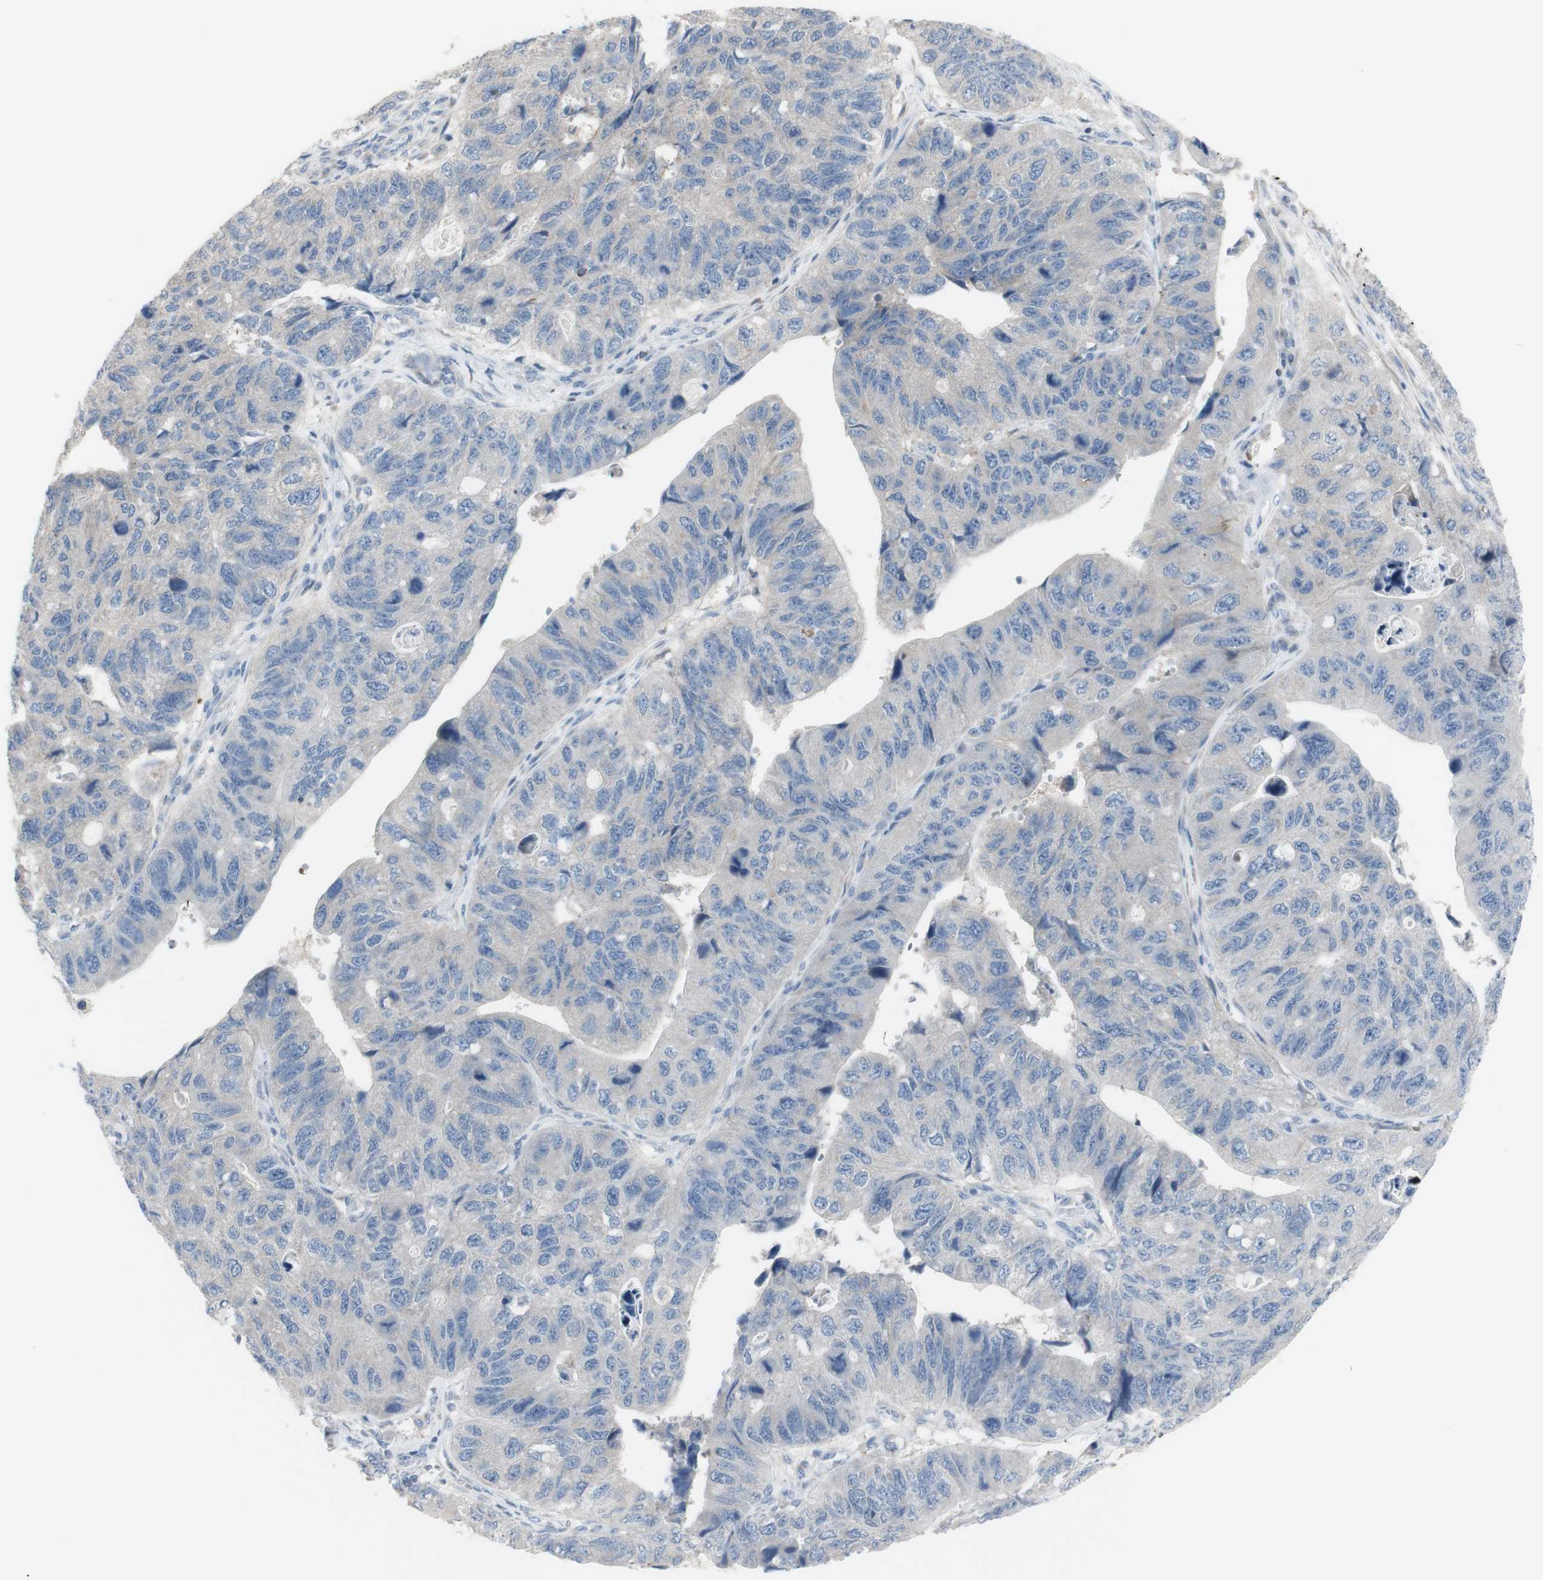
{"staining": {"intensity": "weak", "quantity": "<25%", "location": "cytoplasmic/membranous"}, "tissue": "stomach cancer", "cell_type": "Tumor cells", "image_type": "cancer", "snomed": [{"axis": "morphology", "description": "Adenocarcinoma, NOS"}, {"axis": "topography", "description": "Stomach"}], "caption": "This micrograph is of stomach cancer stained with immunohistochemistry to label a protein in brown with the nuclei are counter-stained blue. There is no staining in tumor cells.", "gene": "C3orf52", "patient": {"sex": "male", "age": 59}}